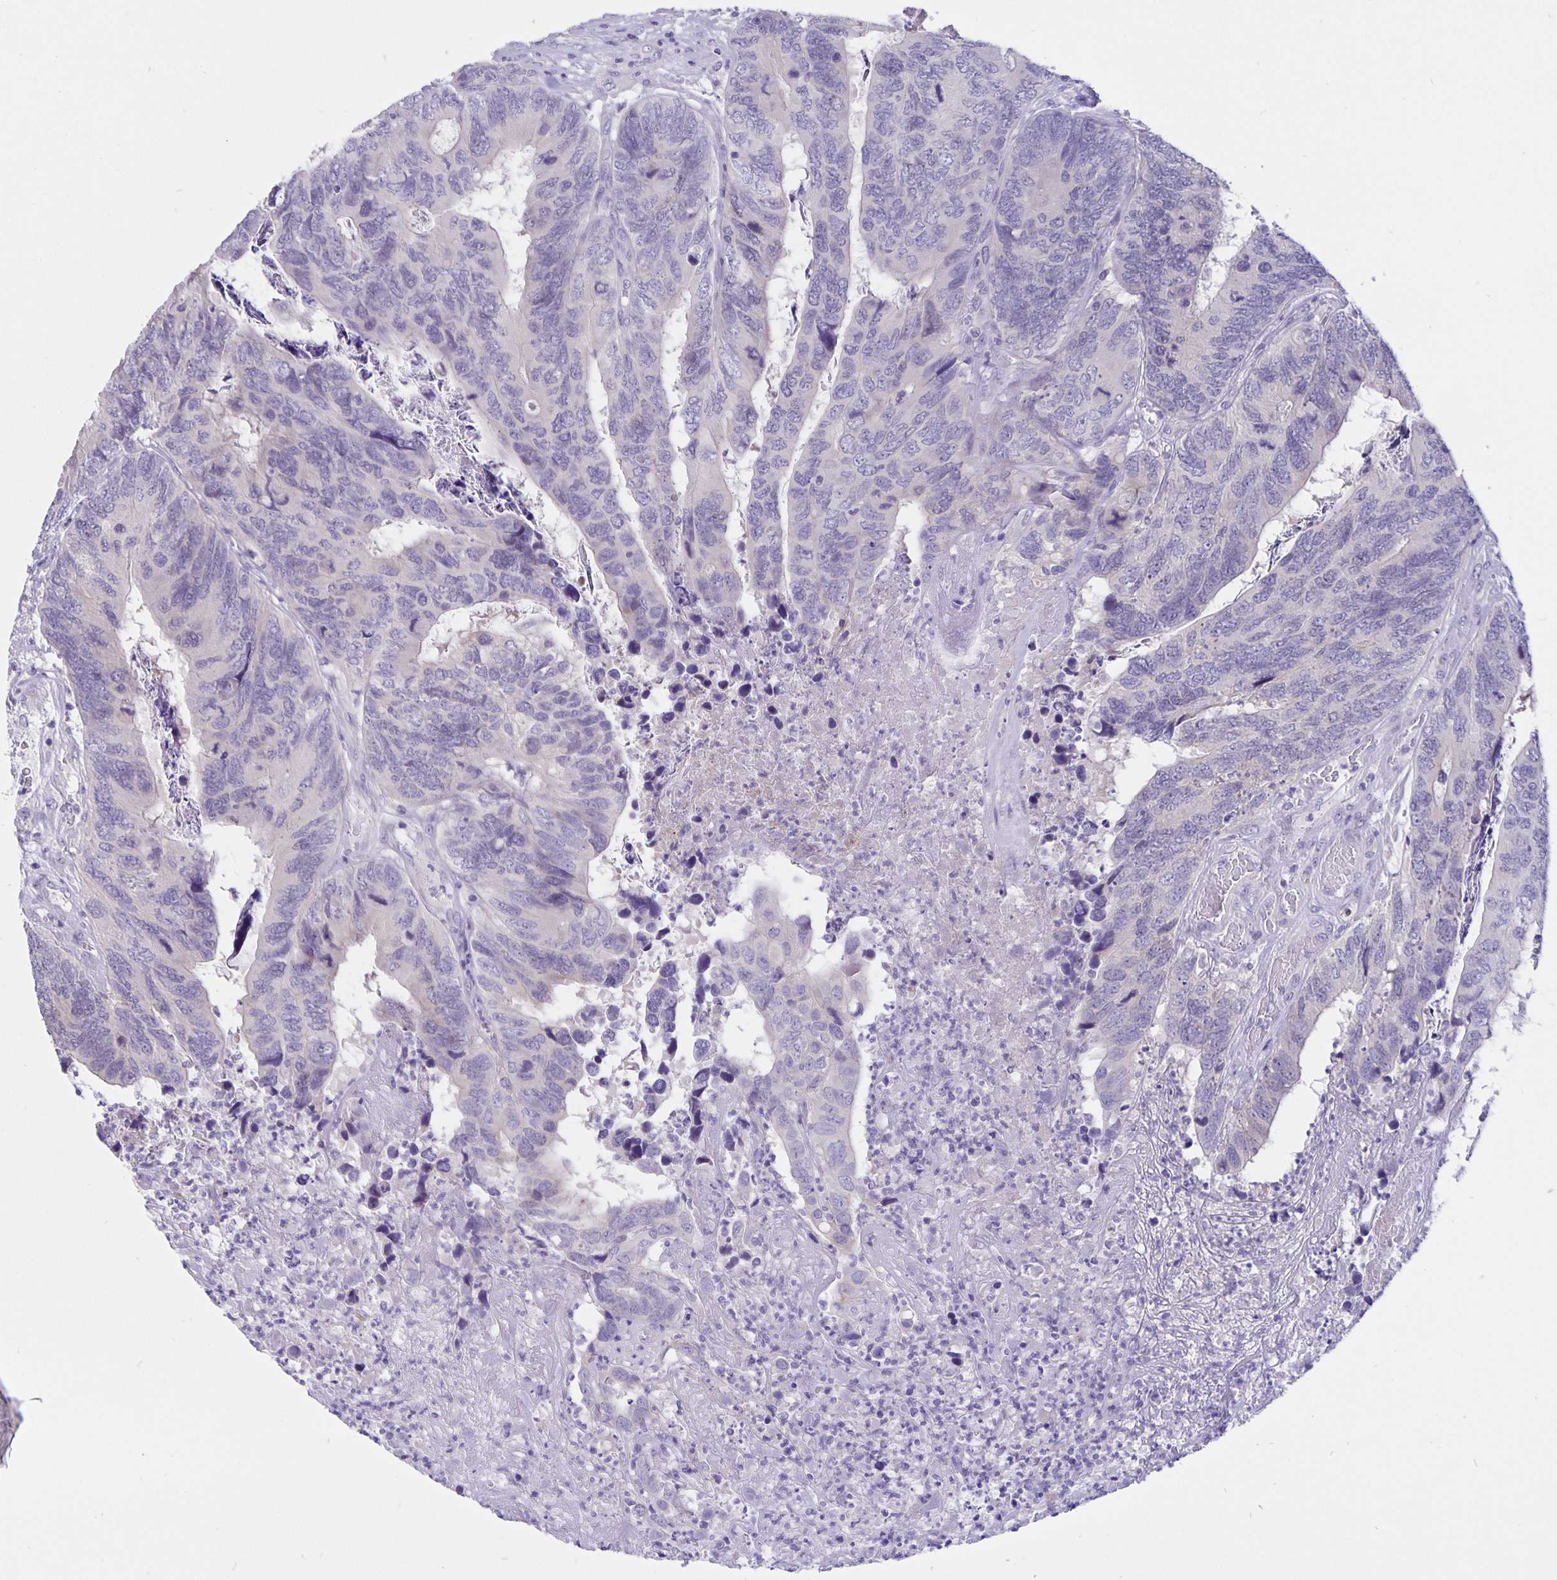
{"staining": {"intensity": "negative", "quantity": "none", "location": "none"}, "tissue": "colorectal cancer", "cell_type": "Tumor cells", "image_type": "cancer", "snomed": [{"axis": "morphology", "description": "Adenocarcinoma, NOS"}, {"axis": "topography", "description": "Colon"}], "caption": "Immunohistochemistry of human adenocarcinoma (colorectal) displays no expression in tumor cells.", "gene": "ERMN", "patient": {"sex": "female", "age": 67}}